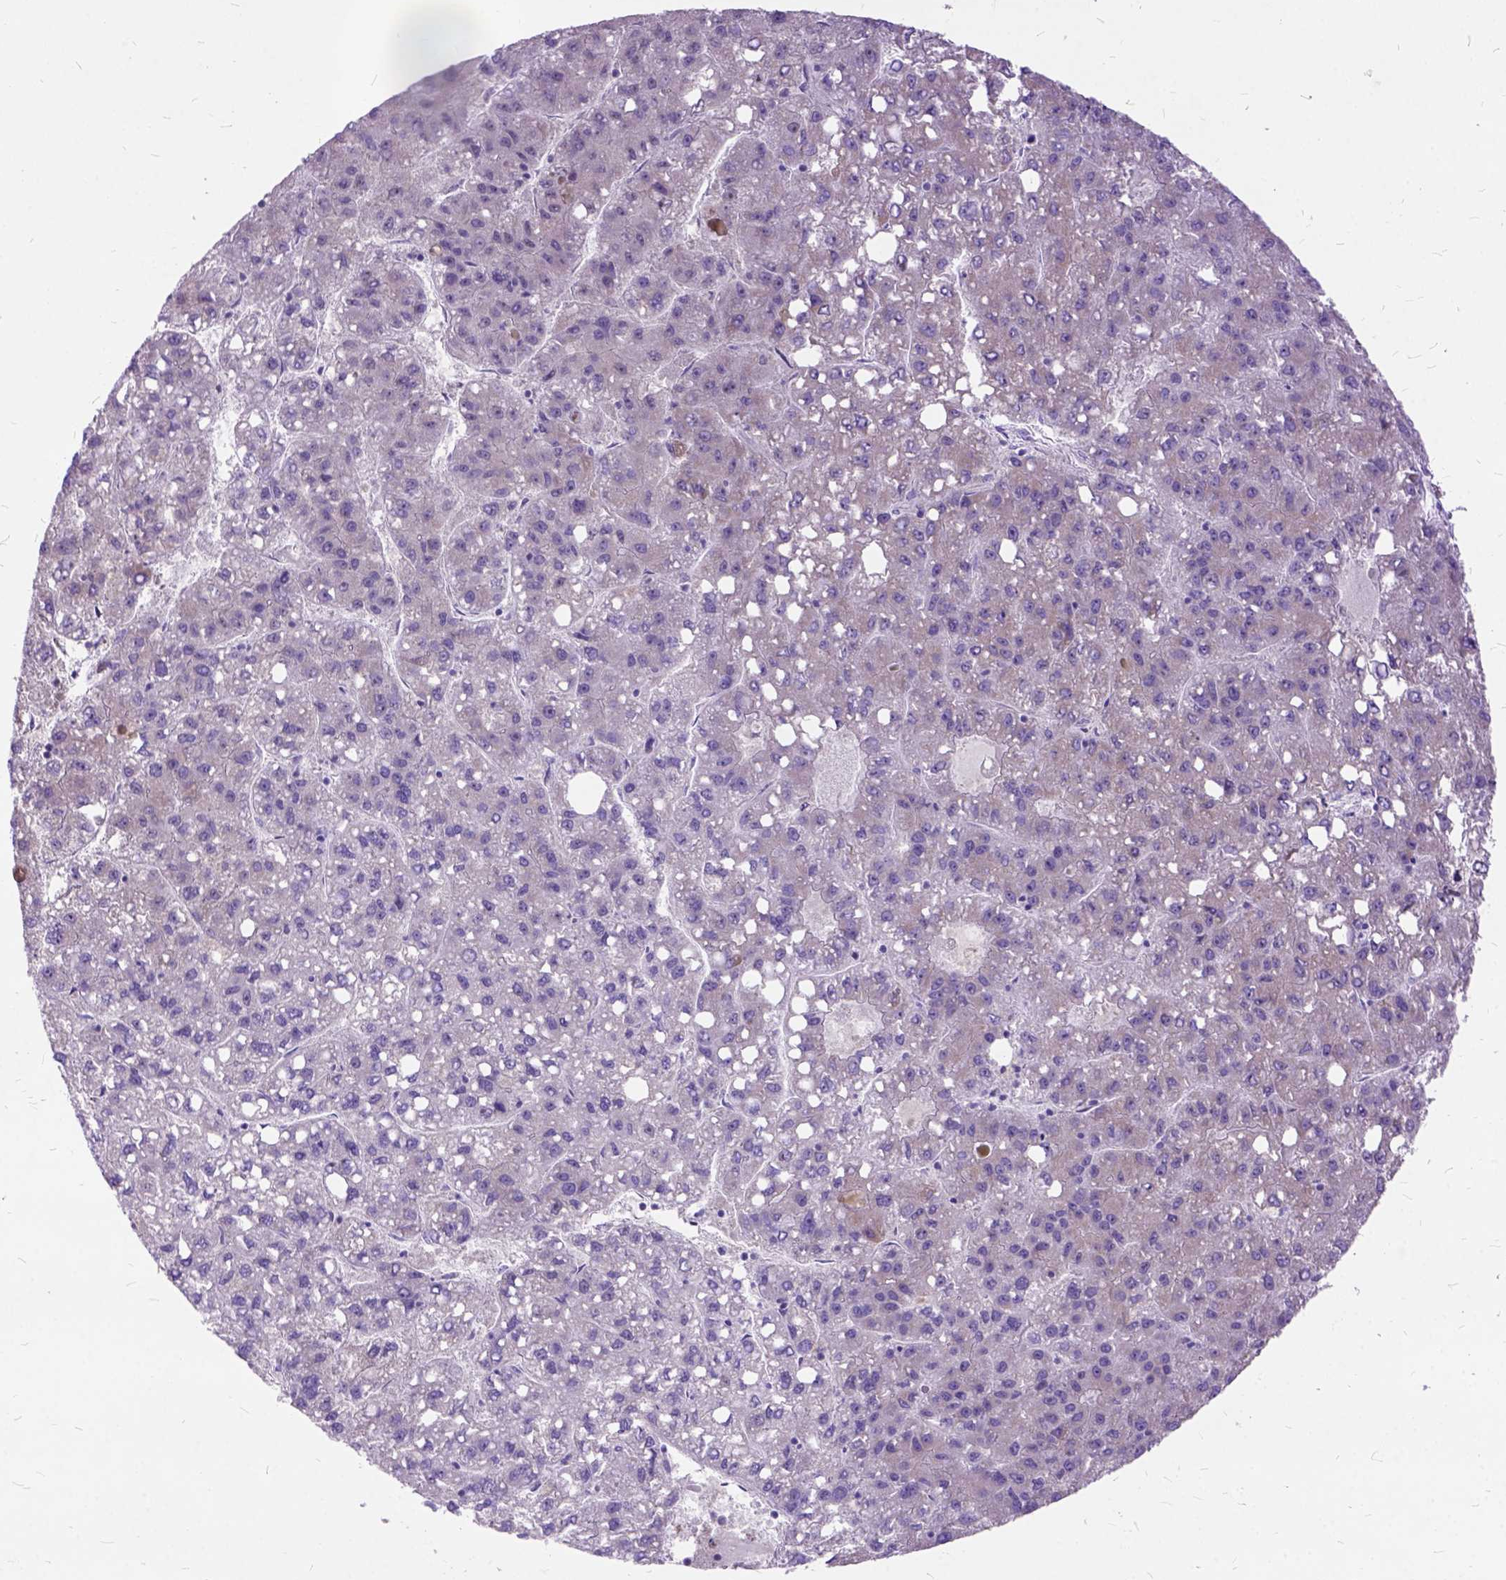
{"staining": {"intensity": "negative", "quantity": "none", "location": "none"}, "tissue": "liver cancer", "cell_type": "Tumor cells", "image_type": "cancer", "snomed": [{"axis": "morphology", "description": "Carcinoma, Hepatocellular, NOS"}, {"axis": "topography", "description": "Liver"}], "caption": "High magnification brightfield microscopy of liver hepatocellular carcinoma stained with DAB (3,3'-diaminobenzidine) (brown) and counterstained with hematoxylin (blue): tumor cells show no significant expression. (Brightfield microscopy of DAB immunohistochemistry (IHC) at high magnification).", "gene": "CTAG2", "patient": {"sex": "female", "age": 82}}